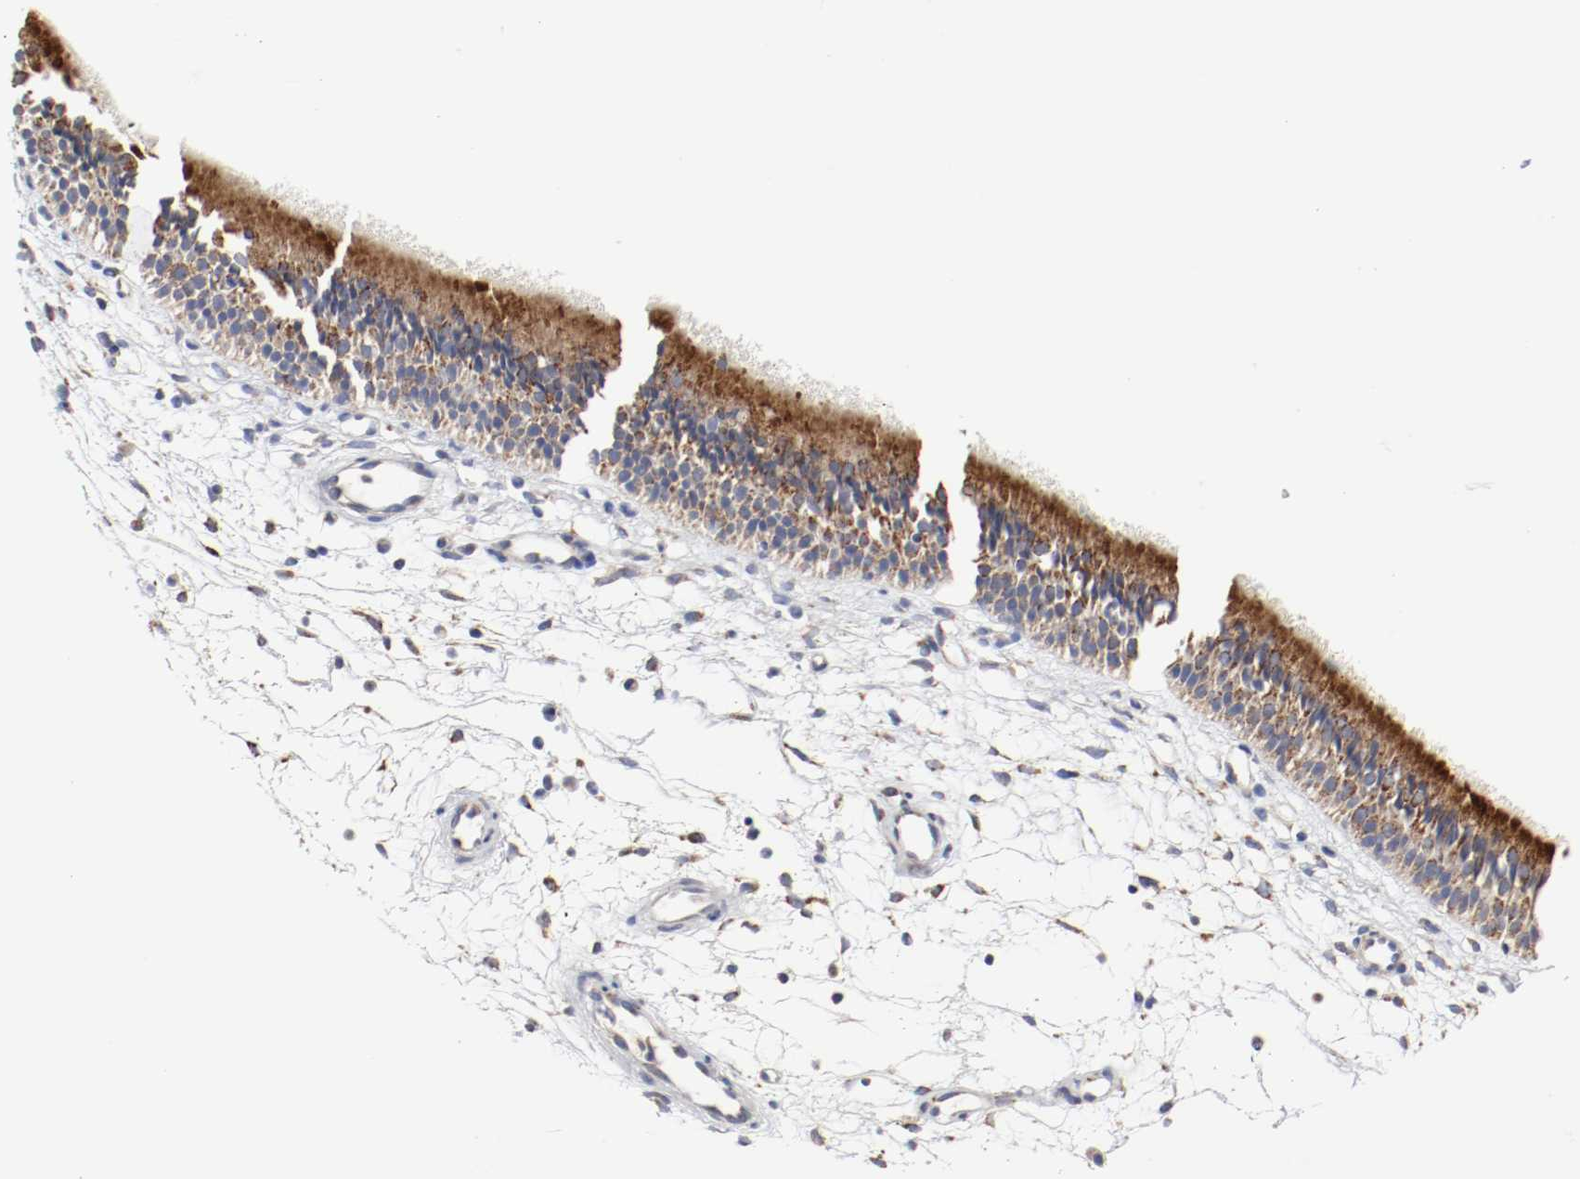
{"staining": {"intensity": "strong", "quantity": ">75%", "location": "cytoplasmic/membranous"}, "tissue": "nasopharynx", "cell_type": "Respiratory epithelial cells", "image_type": "normal", "snomed": [{"axis": "morphology", "description": "Normal tissue, NOS"}, {"axis": "topography", "description": "Nasopharynx"}], "caption": "Strong cytoplasmic/membranous expression for a protein is present in about >75% of respiratory epithelial cells of normal nasopharynx using immunohistochemistry (IHC).", "gene": "AFG3L2", "patient": {"sex": "female", "age": 54}}